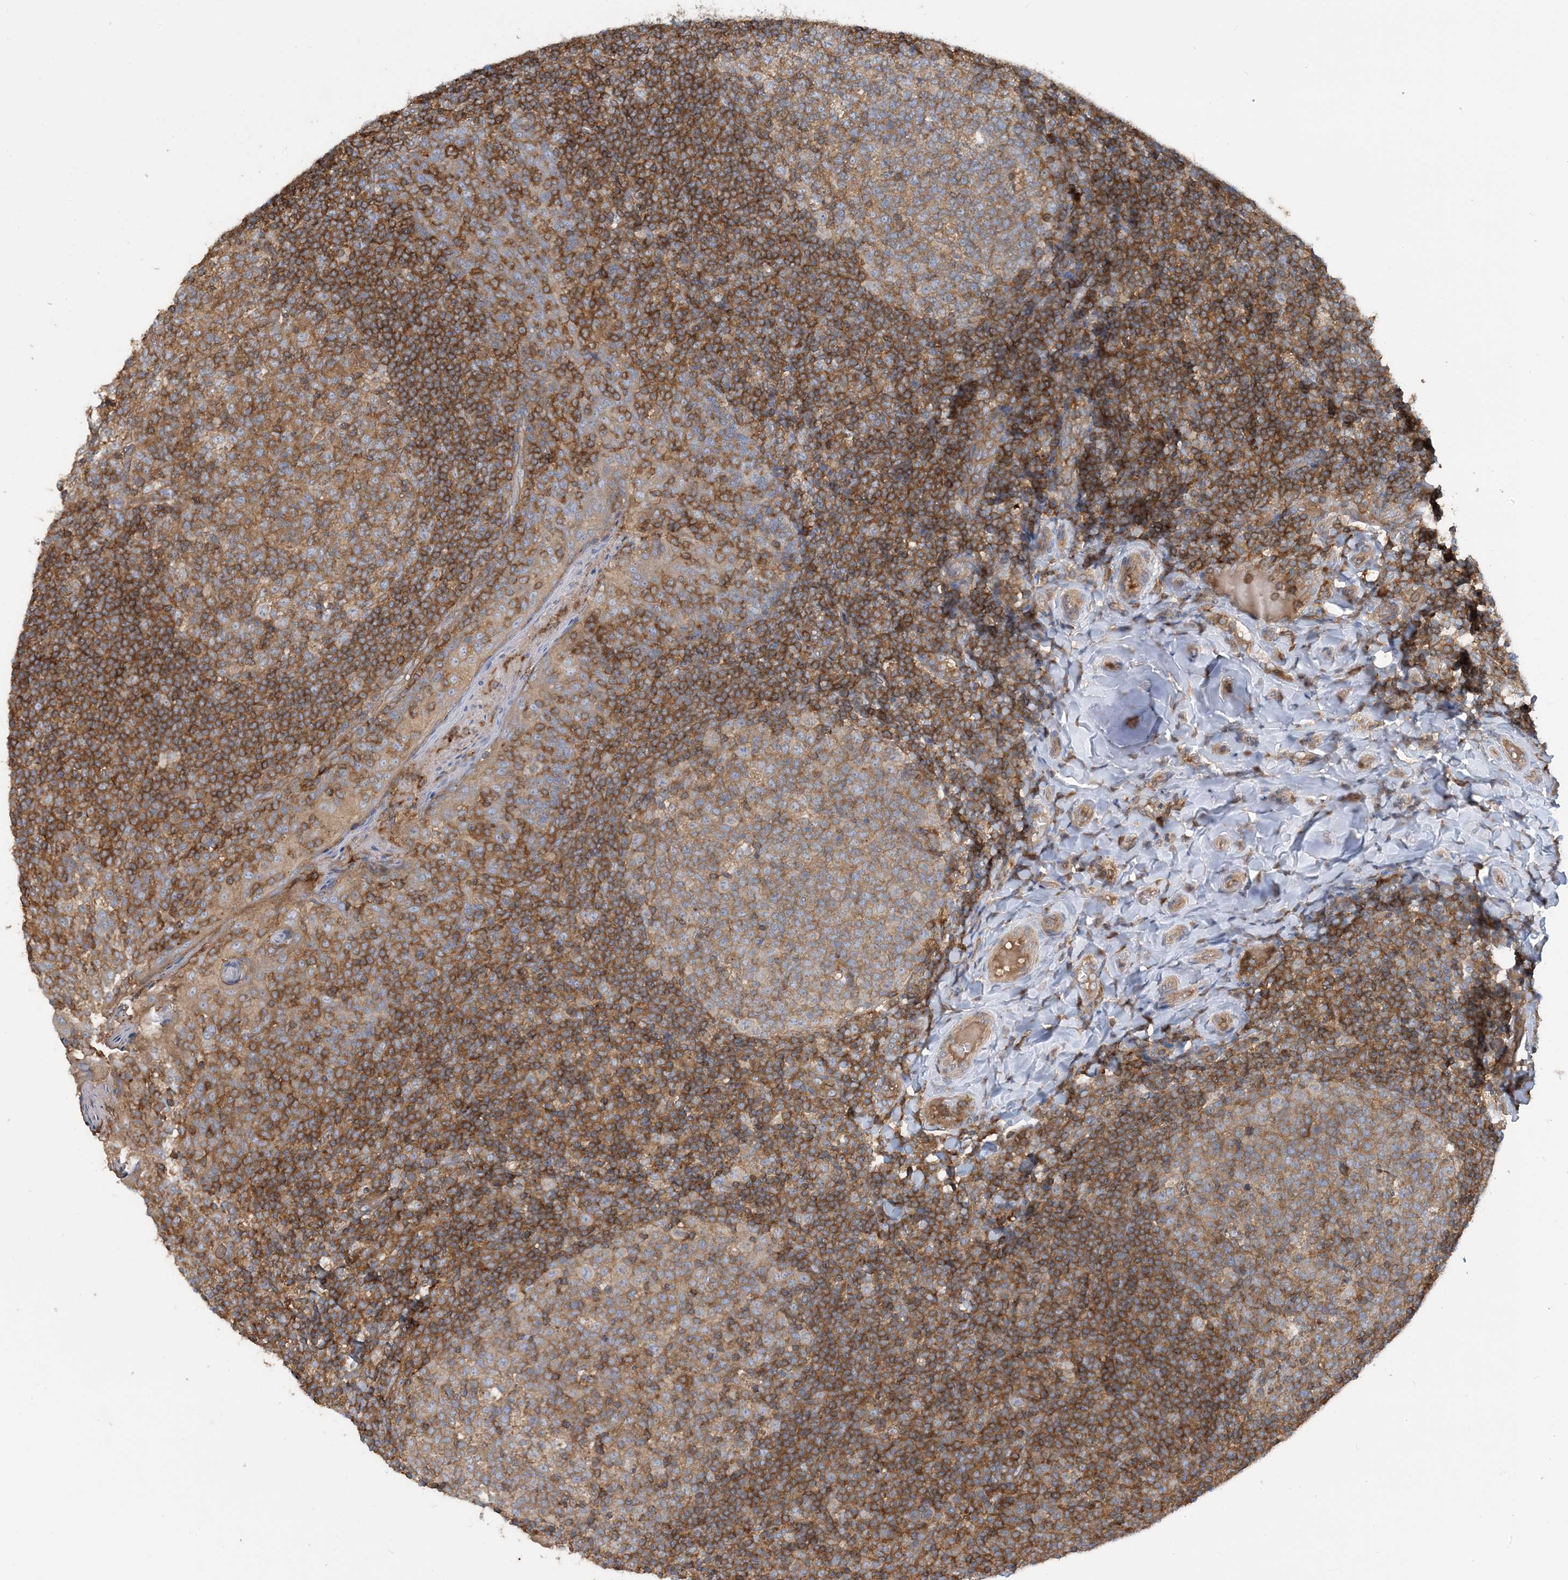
{"staining": {"intensity": "moderate", "quantity": ">75%", "location": "cytoplasmic/membranous"}, "tissue": "tonsil", "cell_type": "Germinal center cells", "image_type": "normal", "snomed": [{"axis": "morphology", "description": "Normal tissue, NOS"}, {"axis": "topography", "description": "Tonsil"}], "caption": "Tonsil stained with IHC reveals moderate cytoplasmic/membranous positivity in about >75% of germinal center cells. The staining is performed using DAB brown chromogen to label protein expression. The nuclei are counter-stained blue using hematoxylin.", "gene": "SFMBT2", "patient": {"sex": "female", "age": 19}}